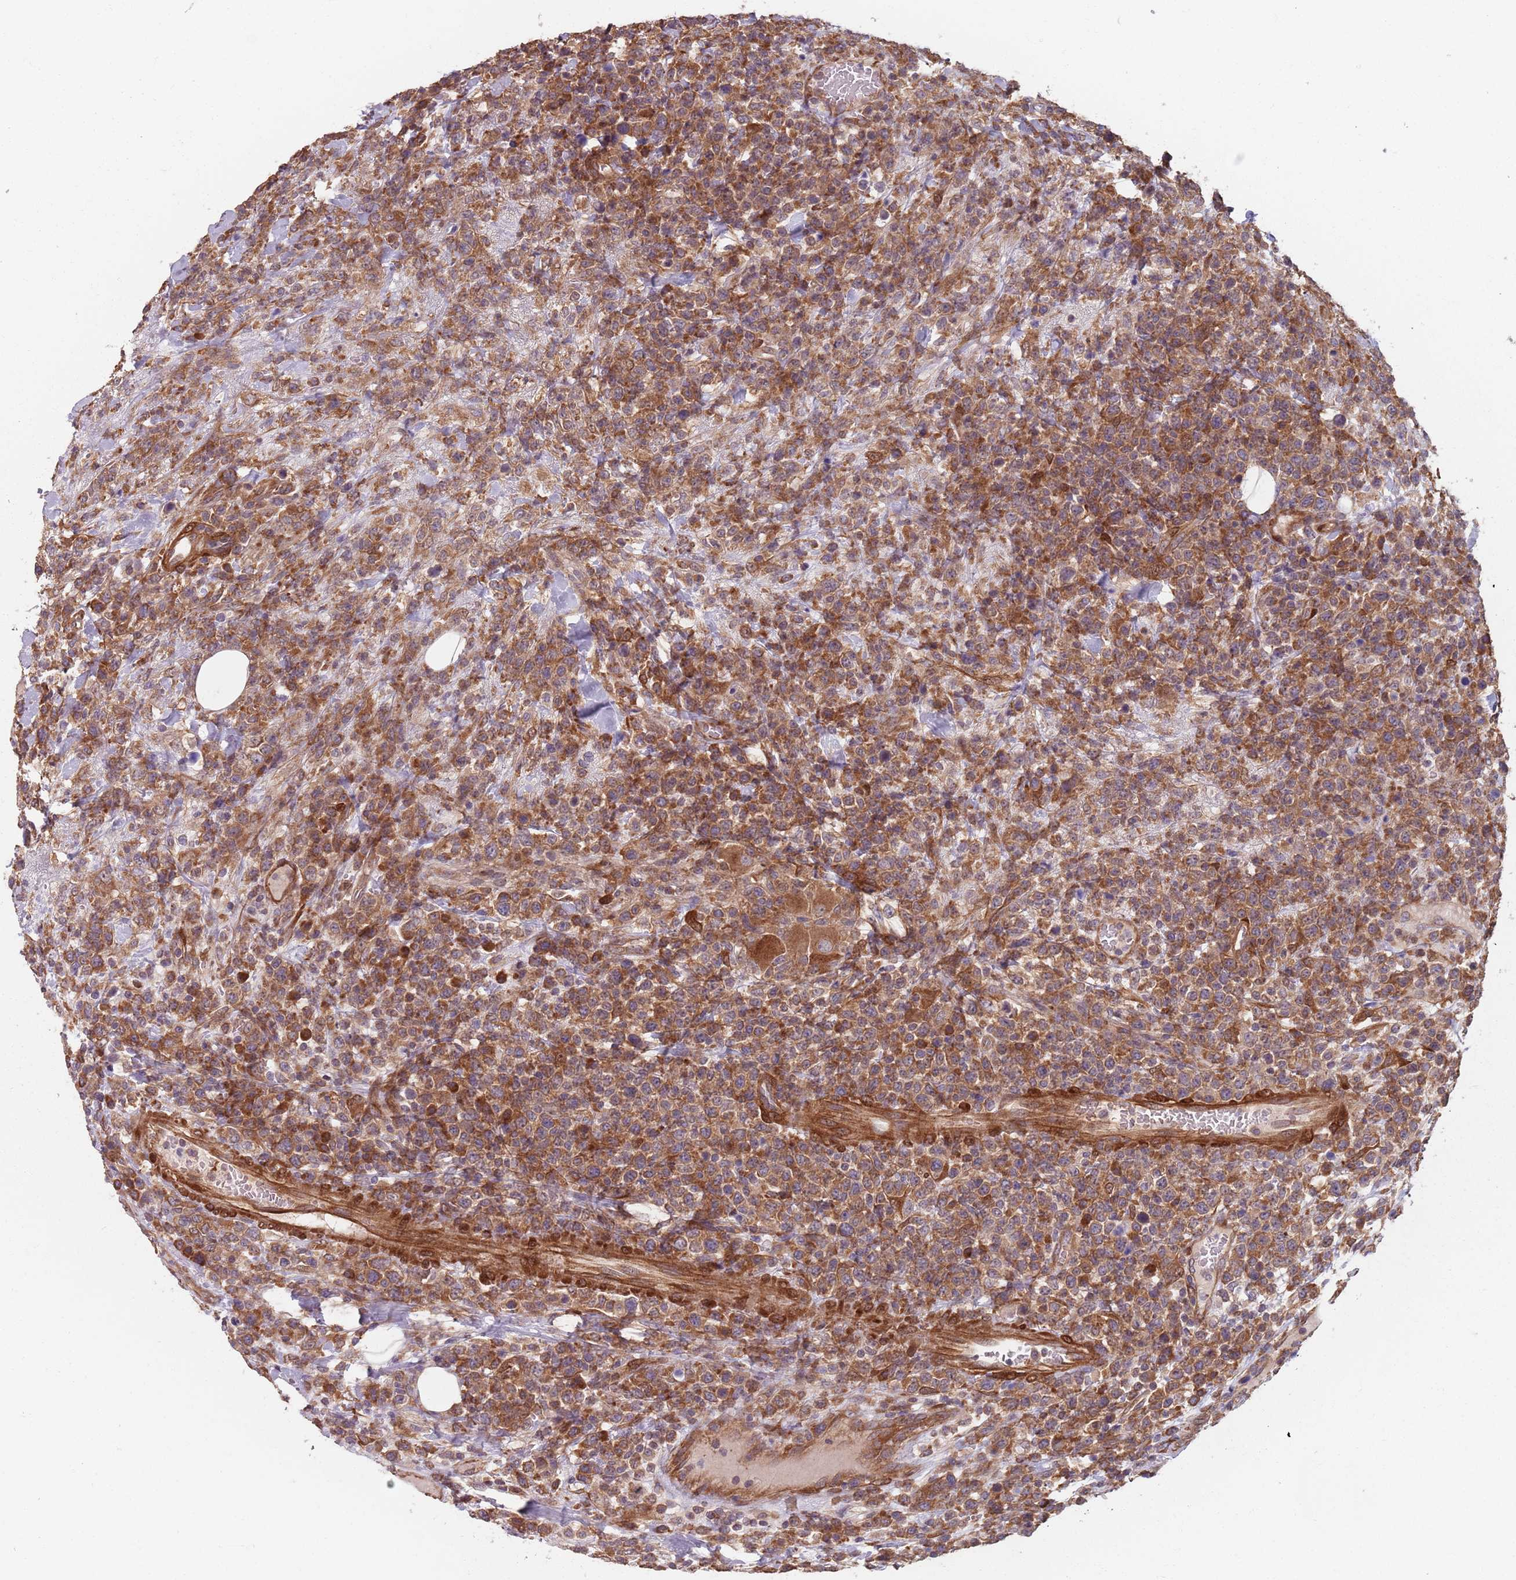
{"staining": {"intensity": "moderate", "quantity": ">75%", "location": "cytoplasmic/membranous"}, "tissue": "lymphoma", "cell_type": "Tumor cells", "image_type": "cancer", "snomed": [{"axis": "morphology", "description": "Malignant lymphoma, non-Hodgkin's type, High grade"}, {"axis": "topography", "description": "Colon"}], "caption": "DAB (3,3'-diaminobenzidine) immunohistochemical staining of human lymphoma reveals moderate cytoplasmic/membranous protein expression in approximately >75% of tumor cells. (DAB (3,3'-diaminobenzidine) = brown stain, brightfield microscopy at high magnification).", "gene": "NOTCH3", "patient": {"sex": "female", "age": 53}}